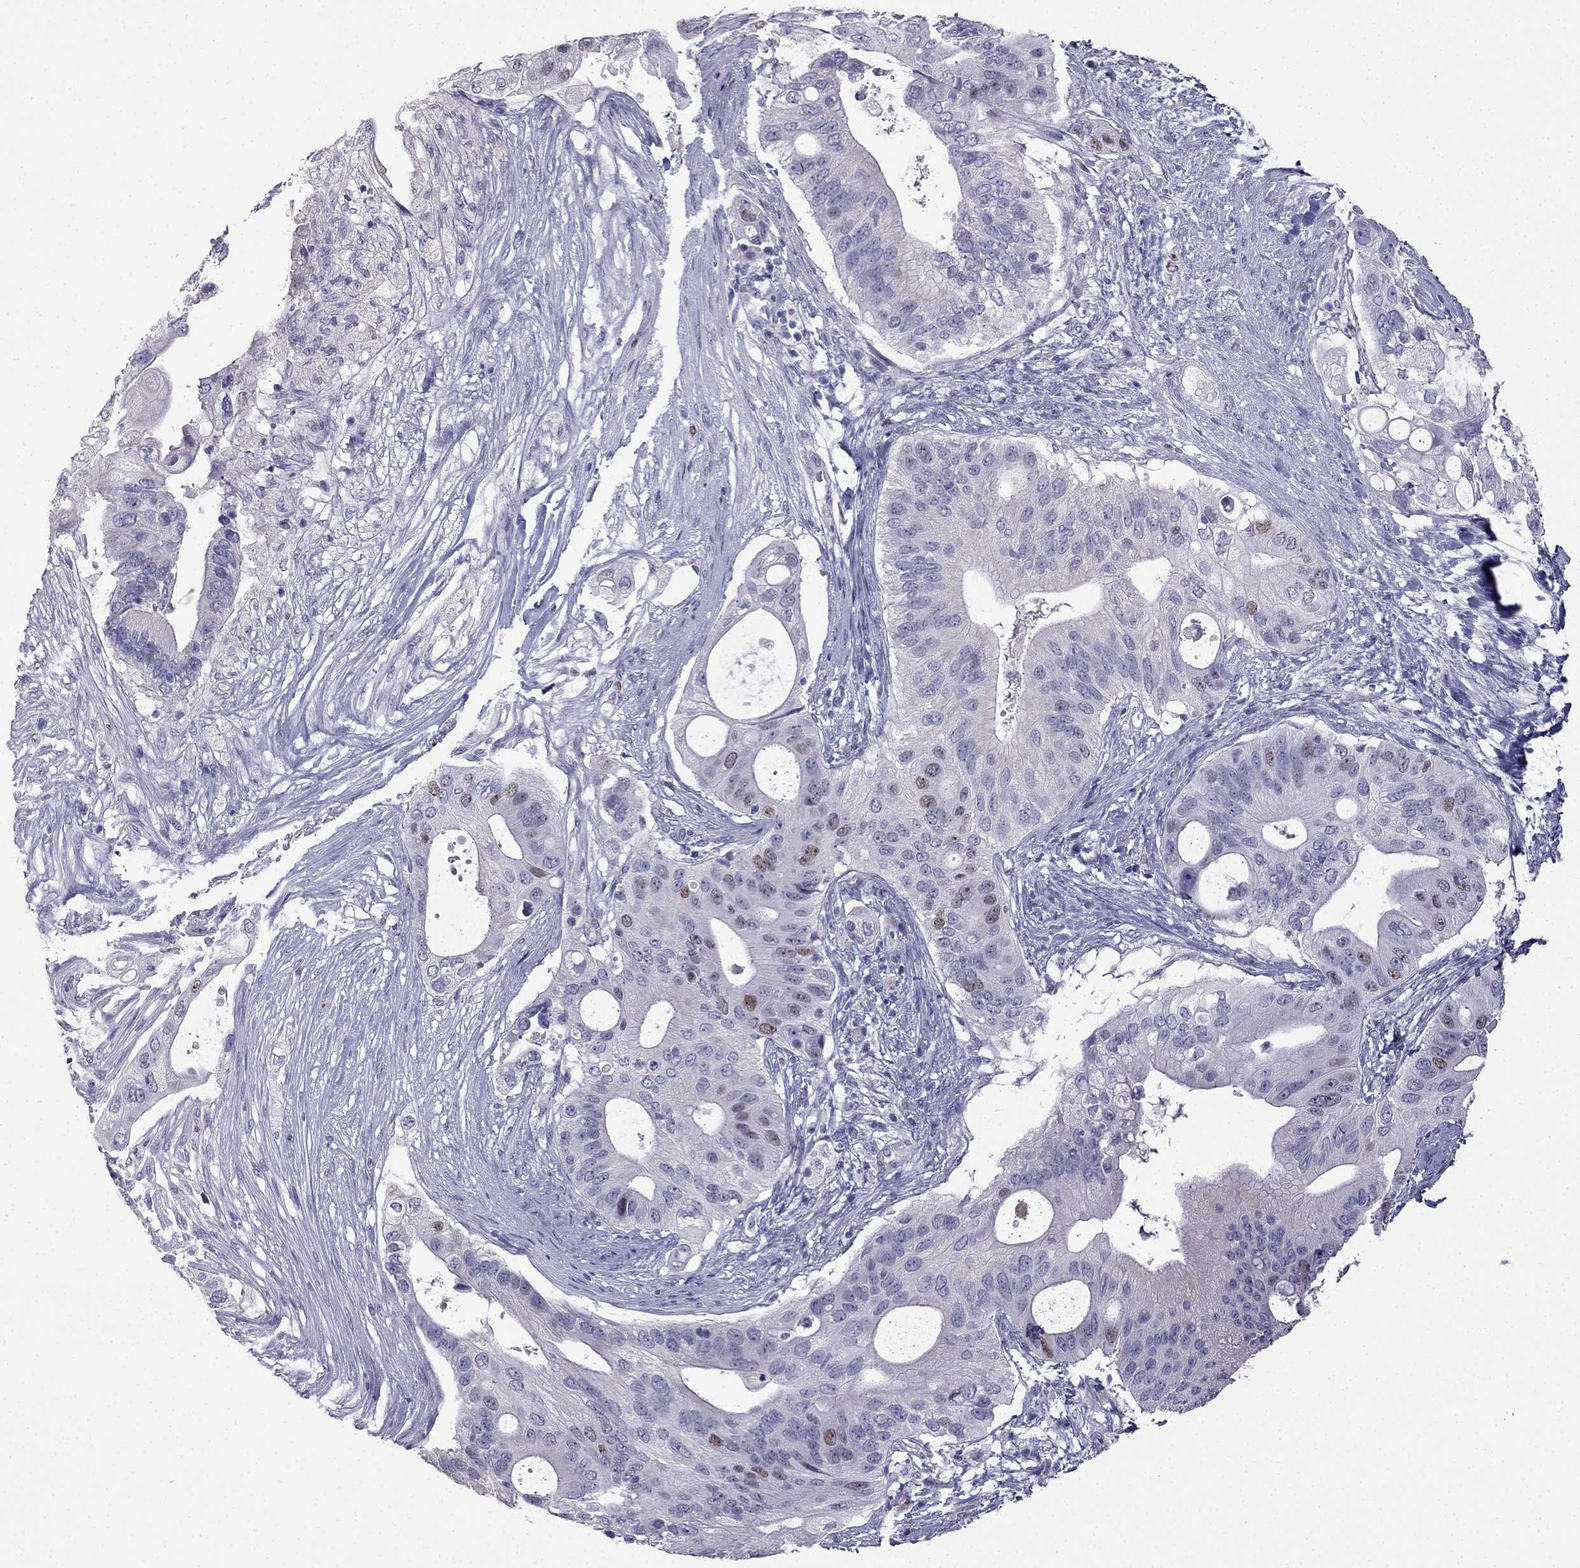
{"staining": {"intensity": "moderate", "quantity": "<25%", "location": "nuclear"}, "tissue": "pancreatic cancer", "cell_type": "Tumor cells", "image_type": "cancer", "snomed": [{"axis": "morphology", "description": "Adenocarcinoma, NOS"}, {"axis": "topography", "description": "Pancreas"}], "caption": "An image of adenocarcinoma (pancreatic) stained for a protein reveals moderate nuclear brown staining in tumor cells.", "gene": "UHRF1", "patient": {"sex": "female", "age": 72}}